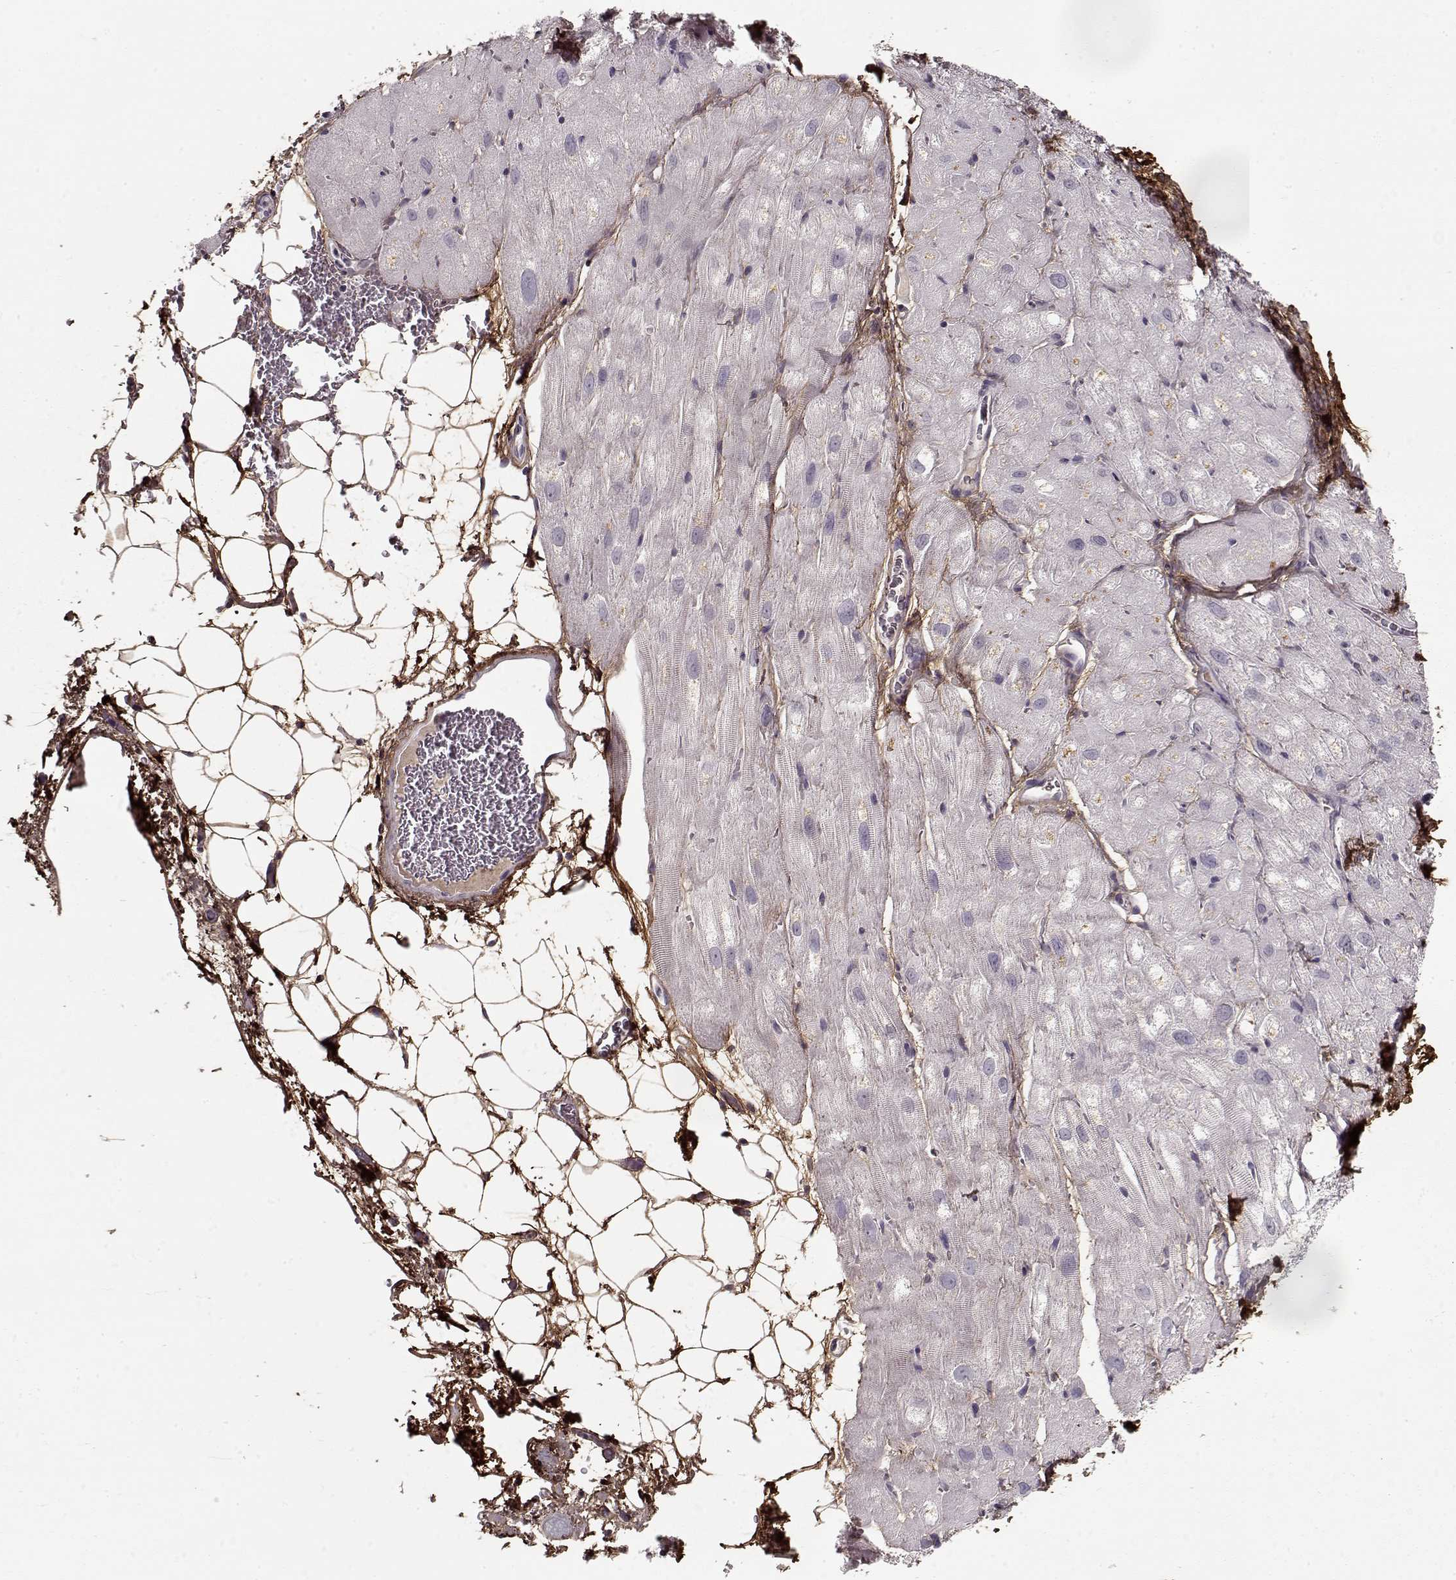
{"staining": {"intensity": "negative", "quantity": "none", "location": "none"}, "tissue": "heart muscle", "cell_type": "Cardiomyocytes", "image_type": "normal", "snomed": [{"axis": "morphology", "description": "Normal tissue, NOS"}, {"axis": "topography", "description": "Heart"}], "caption": "Immunohistochemical staining of normal human heart muscle reveals no significant positivity in cardiomyocytes.", "gene": "LUM", "patient": {"sex": "male", "age": 61}}